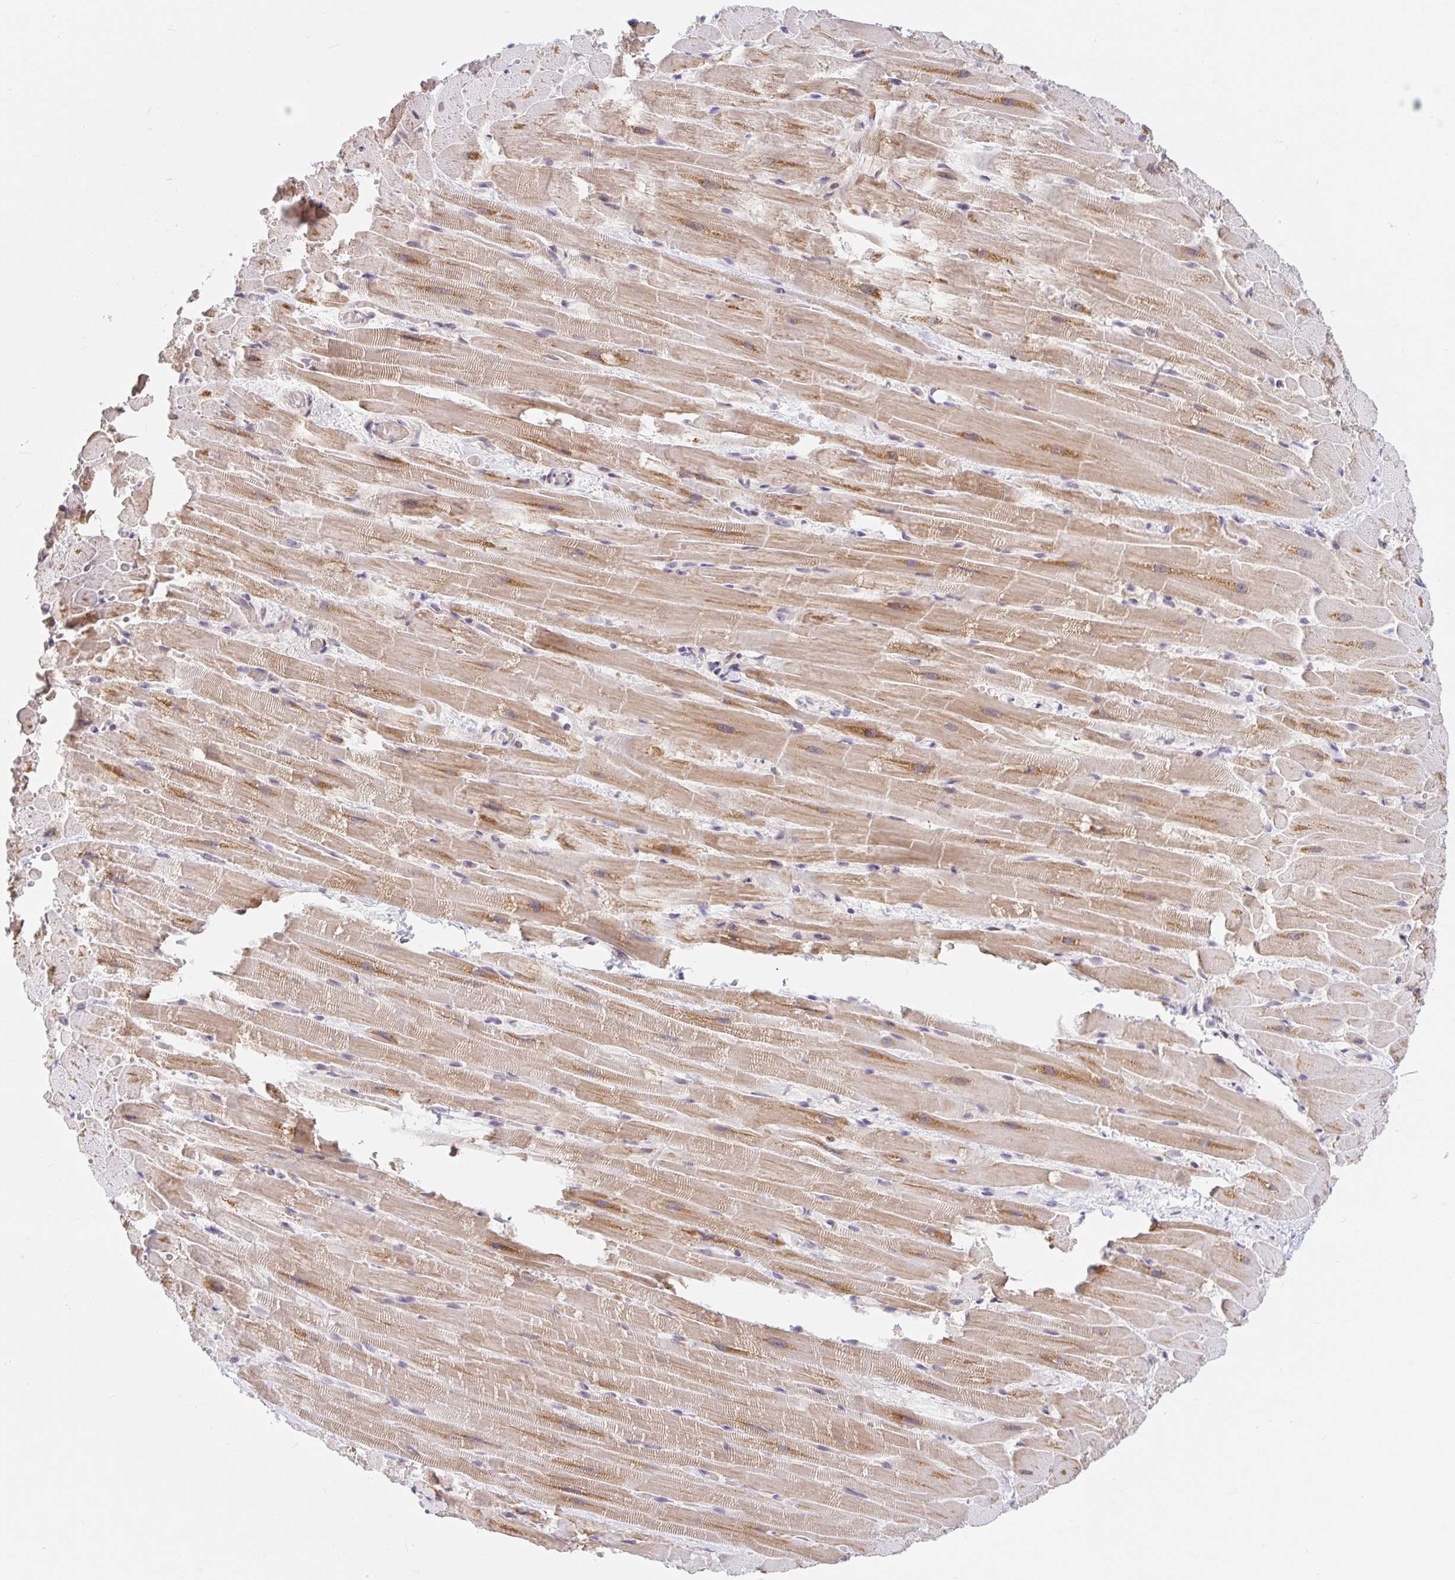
{"staining": {"intensity": "moderate", "quantity": ">75%", "location": "cytoplasmic/membranous"}, "tissue": "heart muscle", "cell_type": "Cardiomyocytes", "image_type": "normal", "snomed": [{"axis": "morphology", "description": "Normal tissue, NOS"}, {"axis": "topography", "description": "Heart"}], "caption": "Immunohistochemical staining of normal human heart muscle demonstrates medium levels of moderate cytoplasmic/membranous positivity in approximately >75% of cardiomyocytes.", "gene": "SRSF10", "patient": {"sex": "male", "age": 37}}